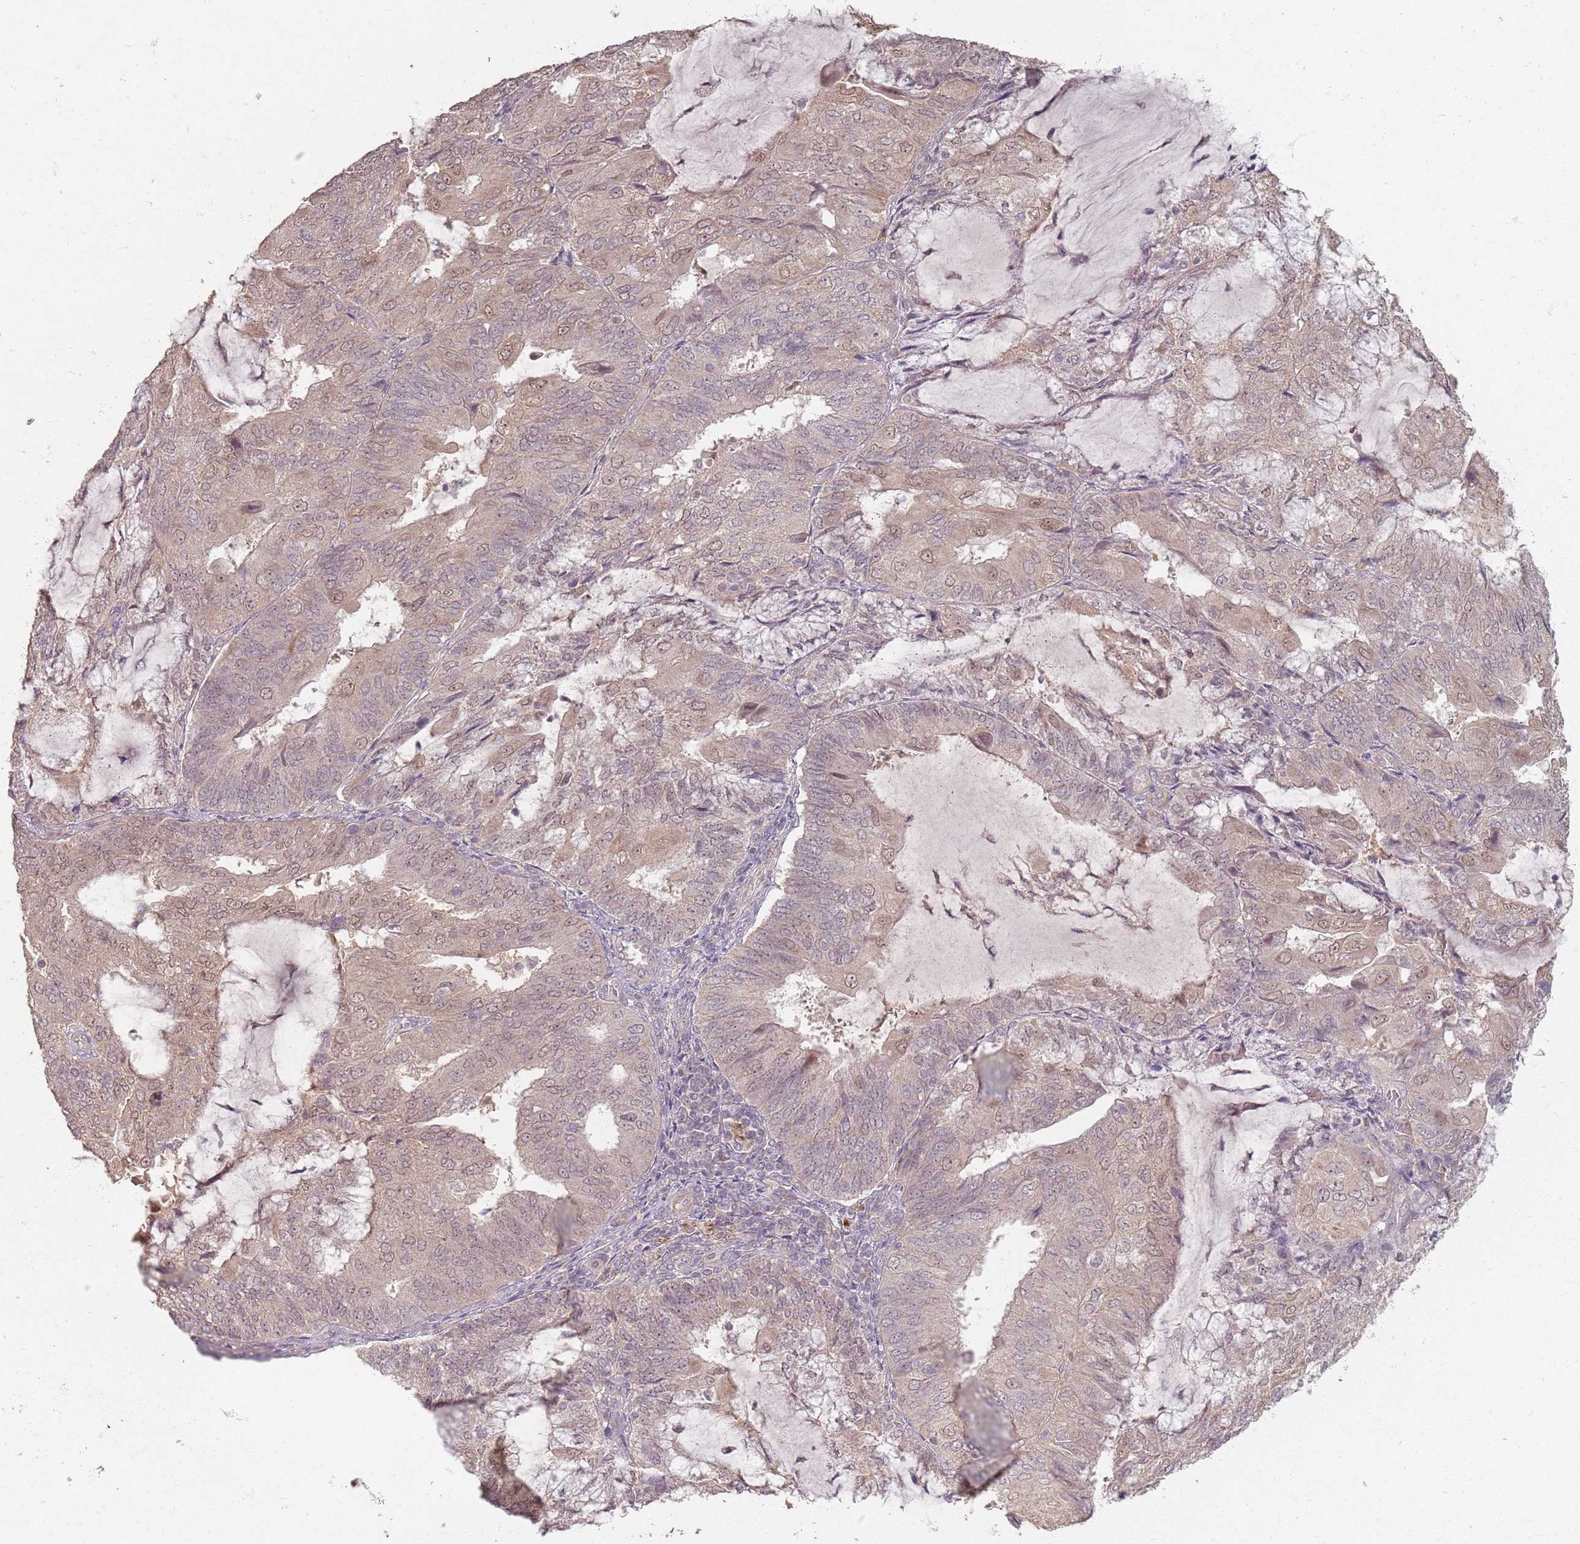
{"staining": {"intensity": "weak", "quantity": ">75%", "location": "cytoplasmic/membranous,nuclear"}, "tissue": "endometrial cancer", "cell_type": "Tumor cells", "image_type": "cancer", "snomed": [{"axis": "morphology", "description": "Adenocarcinoma, NOS"}, {"axis": "topography", "description": "Endometrium"}], "caption": "Immunohistochemistry photomicrograph of neoplastic tissue: human endometrial adenocarcinoma stained using immunohistochemistry displays low levels of weak protein expression localized specifically in the cytoplasmic/membranous and nuclear of tumor cells, appearing as a cytoplasmic/membranous and nuclear brown color.", "gene": "CCDC168", "patient": {"sex": "female", "age": 81}}